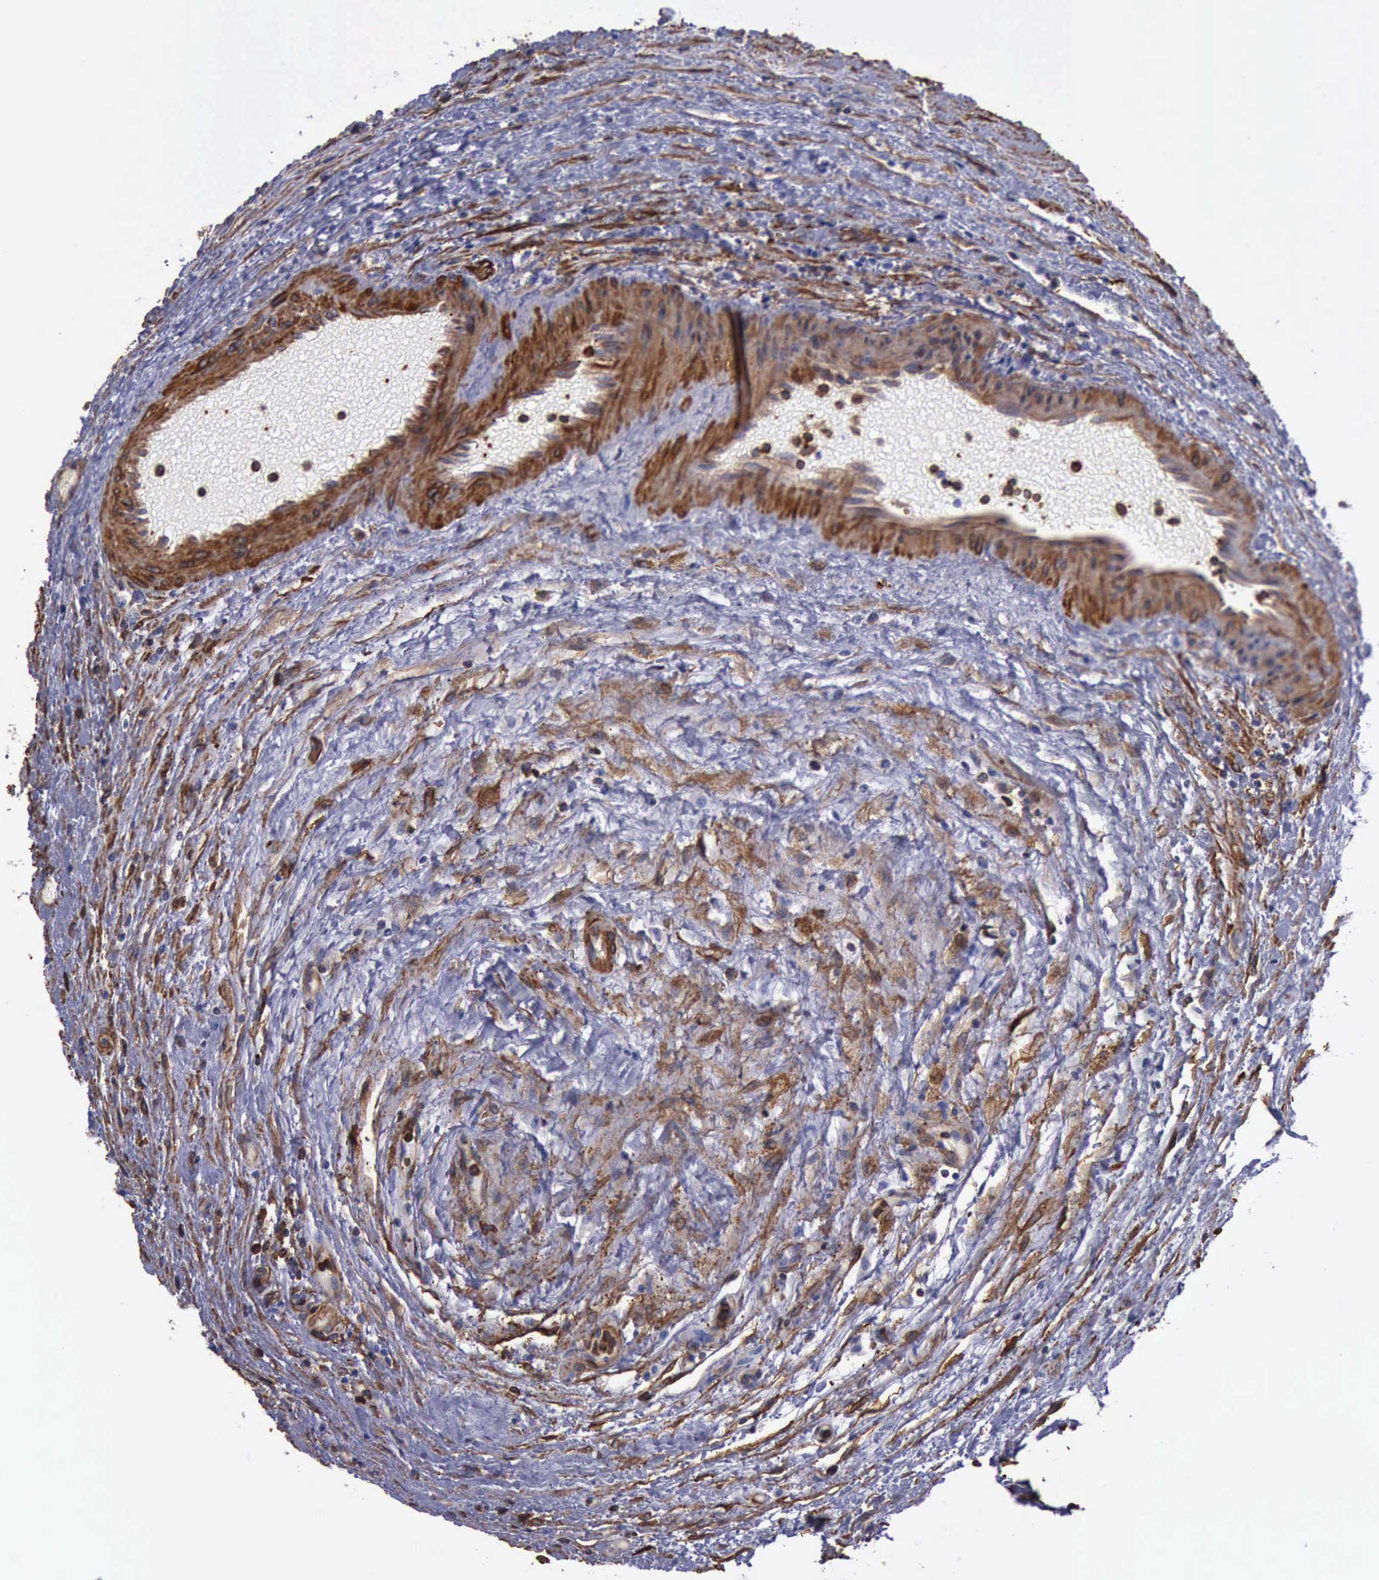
{"staining": {"intensity": "strong", "quantity": ">75%", "location": "cytoplasmic/membranous"}, "tissue": "testis cancer", "cell_type": "Tumor cells", "image_type": "cancer", "snomed": [{"axis": "morphology", "description": "Seminoma, NOS"}, {"axis": "topography", "description": "Testis"}], "caption": "Protein expression analysis of testis cancer (seminoma) reveals strong cytoplasmic/membranous expression in approximately >75% of tumor cells.", "gene": "FLNA", "patient": {"sex": "male", "age": 43}}